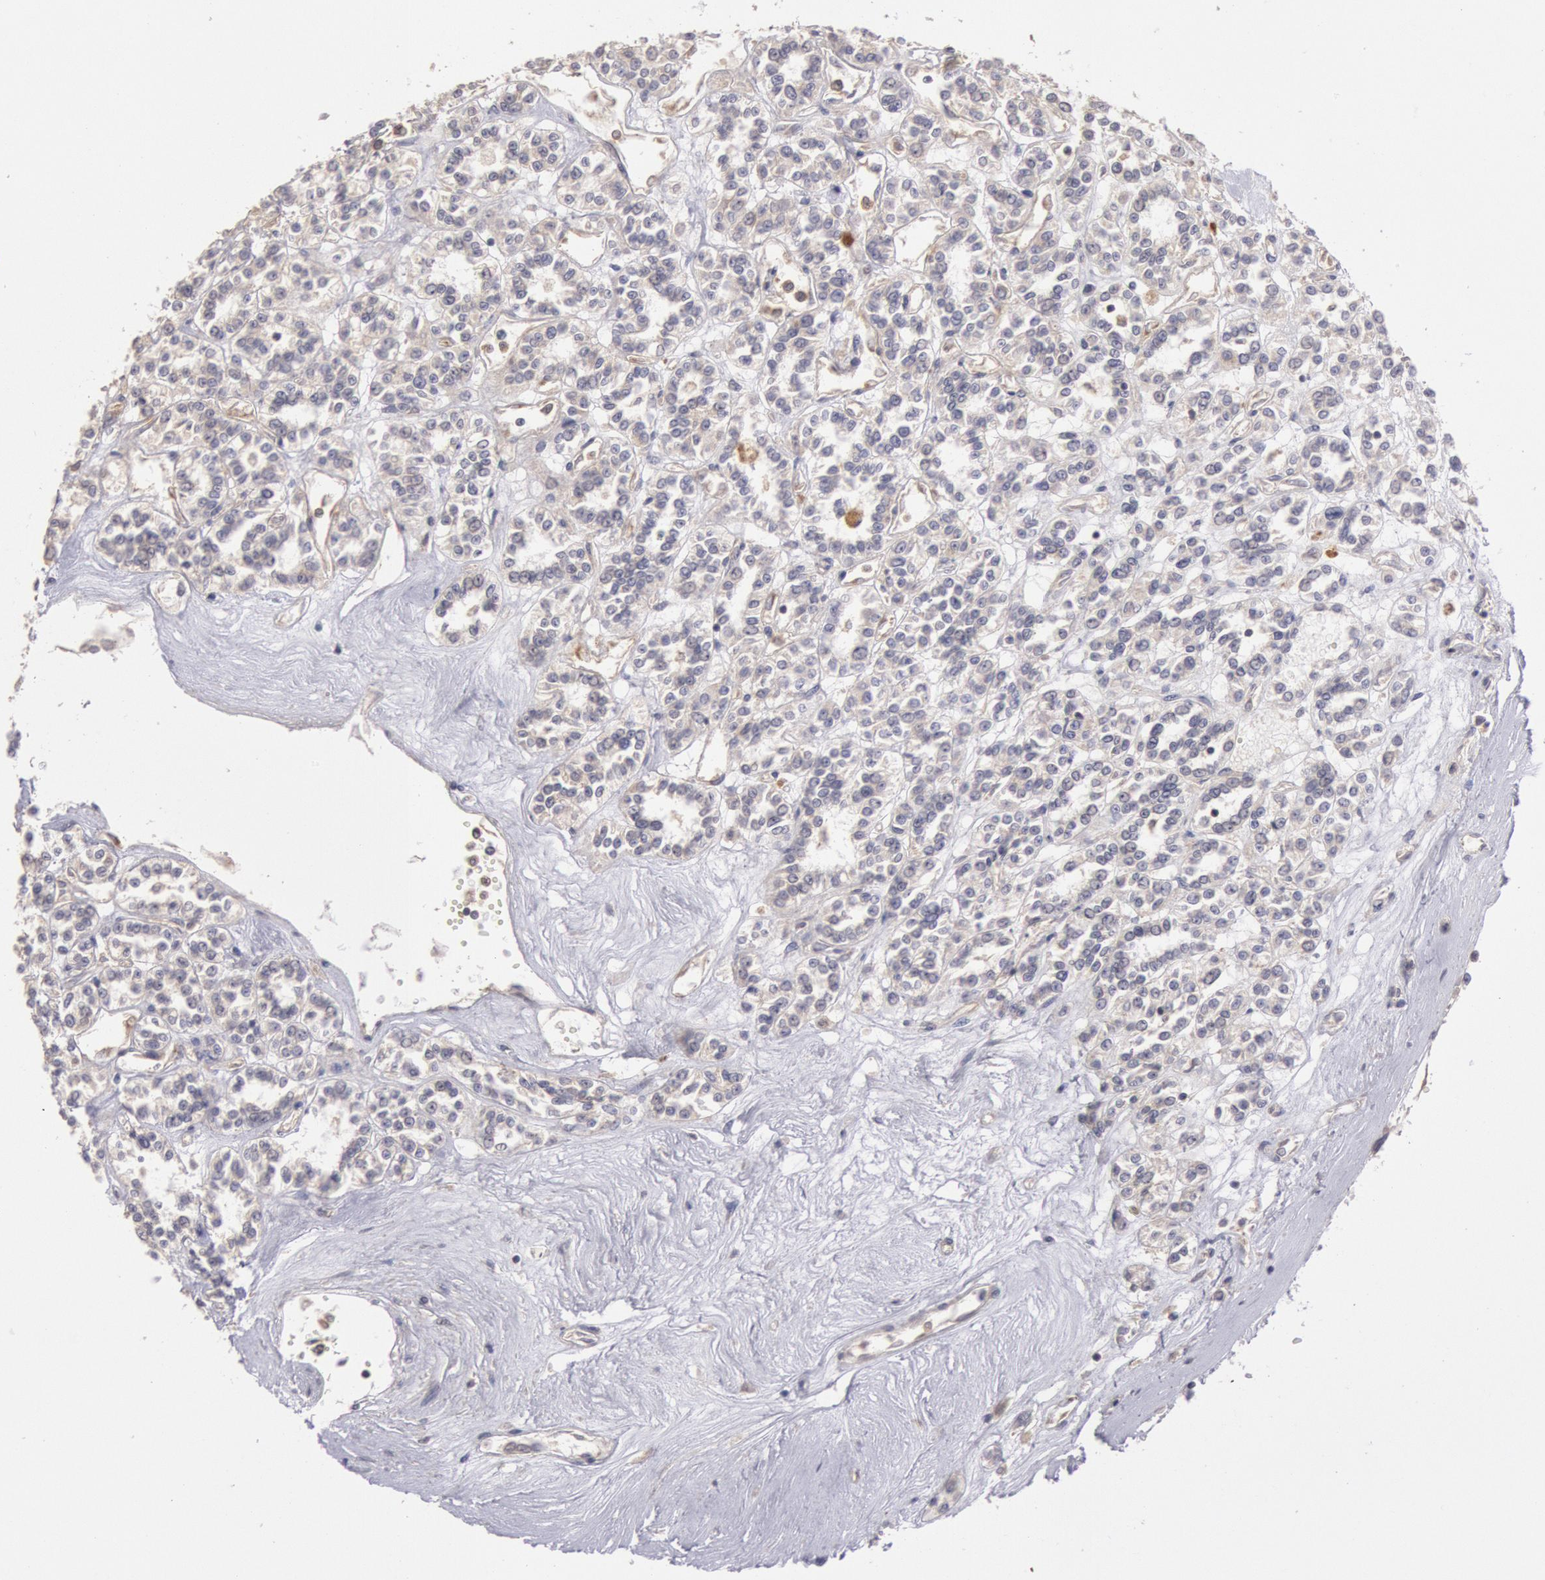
{"staining": {"intensity": "negative", "quantity": "none", "location": "none"}, "tissue": "renal cancer", "cell_type": "Tumor cells", "image_type": "cancer", "snomed": [{"axis": "morphology", "description": "Adenocarcinoma, NOS"}, {"axis": "topography", "description": "Kidney"}], "caption": "This is a photomicrograph of IHC staining of renal cancer, which shows no staining in tumor cells.", "gene": "PIK3R1", "patient": {"sex": "female", "age": 76}}